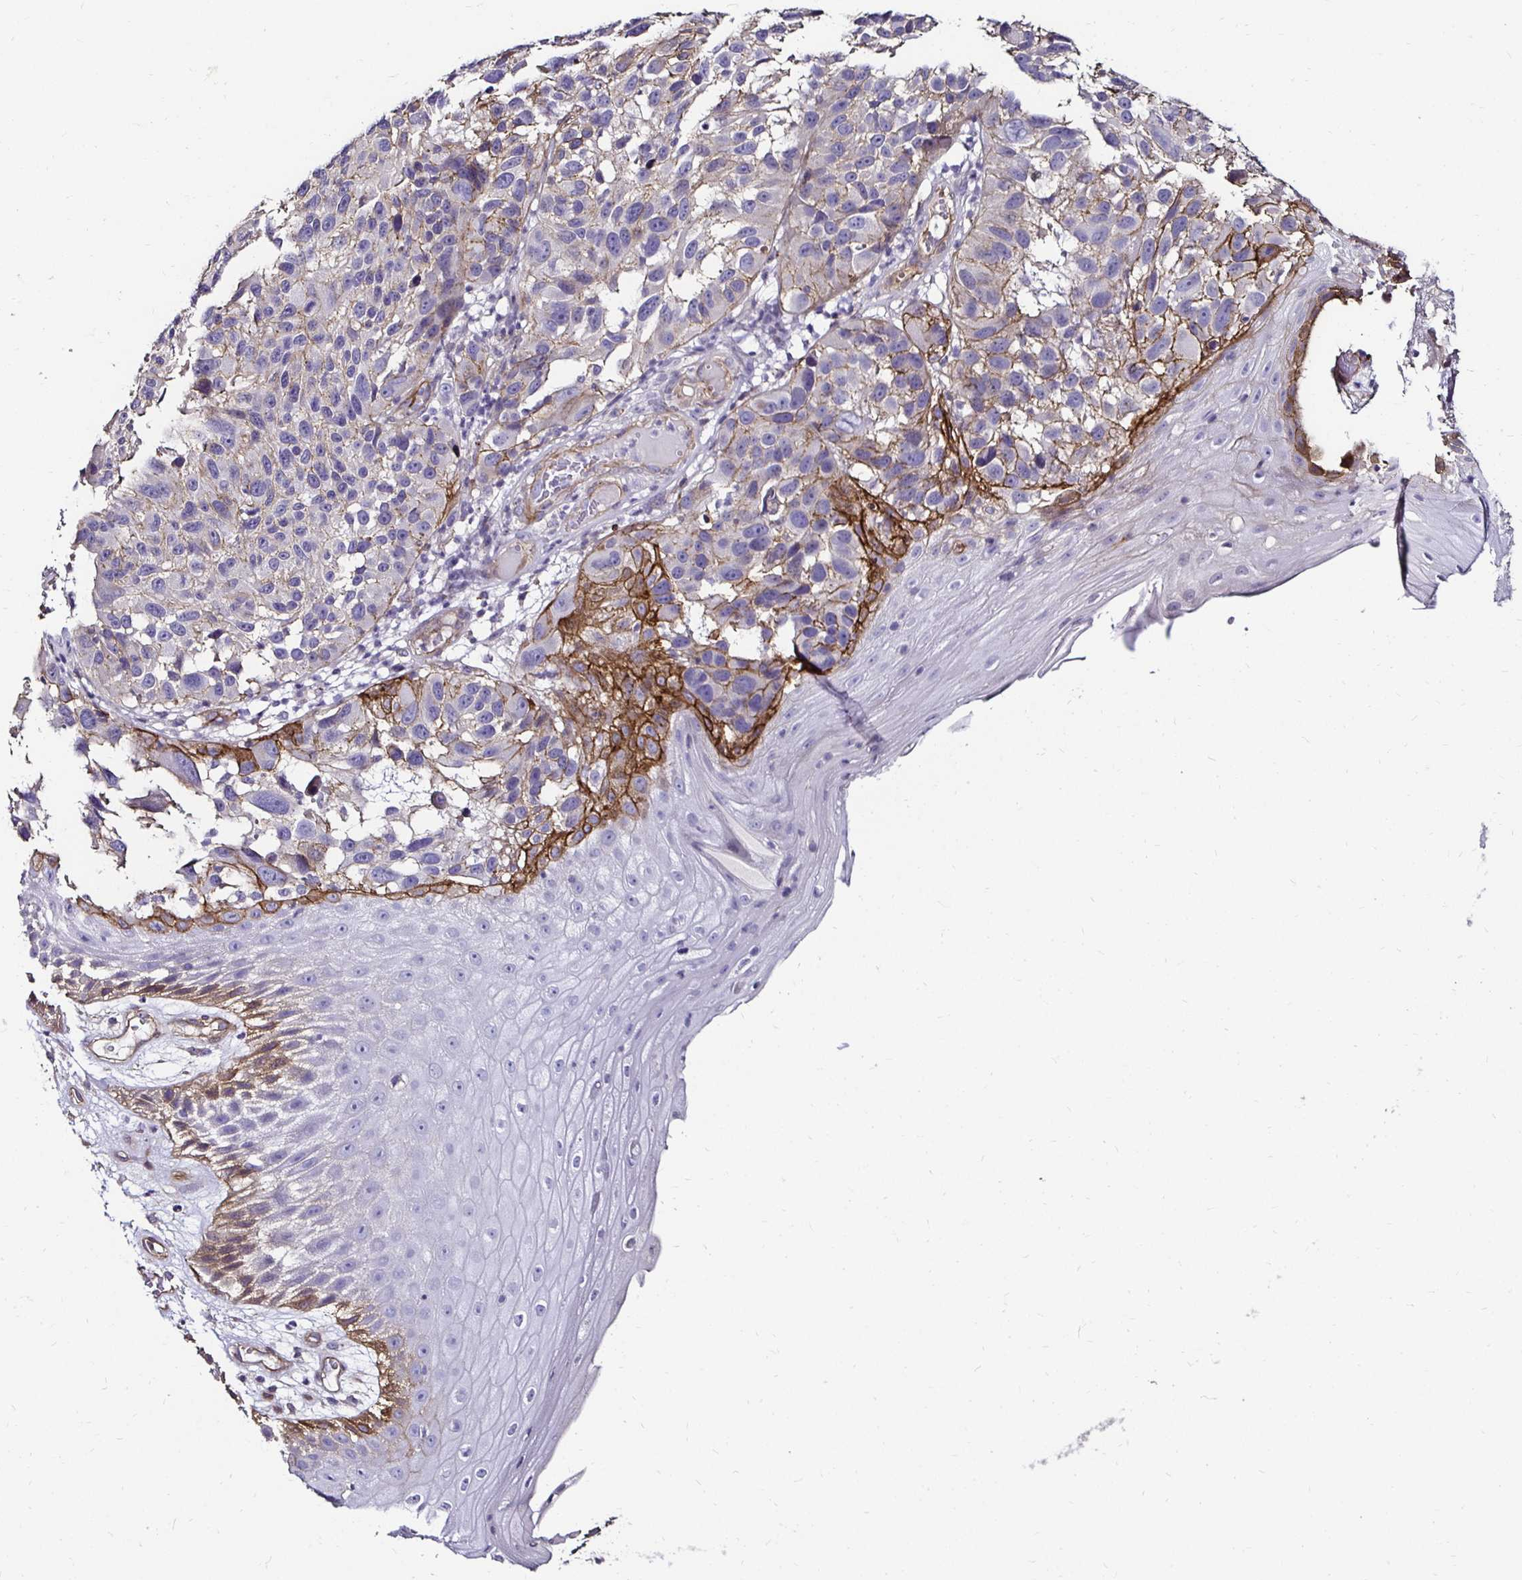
{"staining": {"intensity": "negative", "quantity": "none", "location": "none"}, "tissue": "melanoma", "cell_type": "Tumor cells", "image_type": "cancer", "snomed": [{"axis": "morphology", "description": "Malignant melanoma, NOS"}, {"axis": "topography", "description": "Skin"}], "caption": "High power microscopy photomicrograph of an immunohistochemistry (IHC) histopathology image of malignant melanoma, revealing no significant staining in tumor cells.", "gene": "ITGB1", "patient": {"sex": "male", "age": 53}}